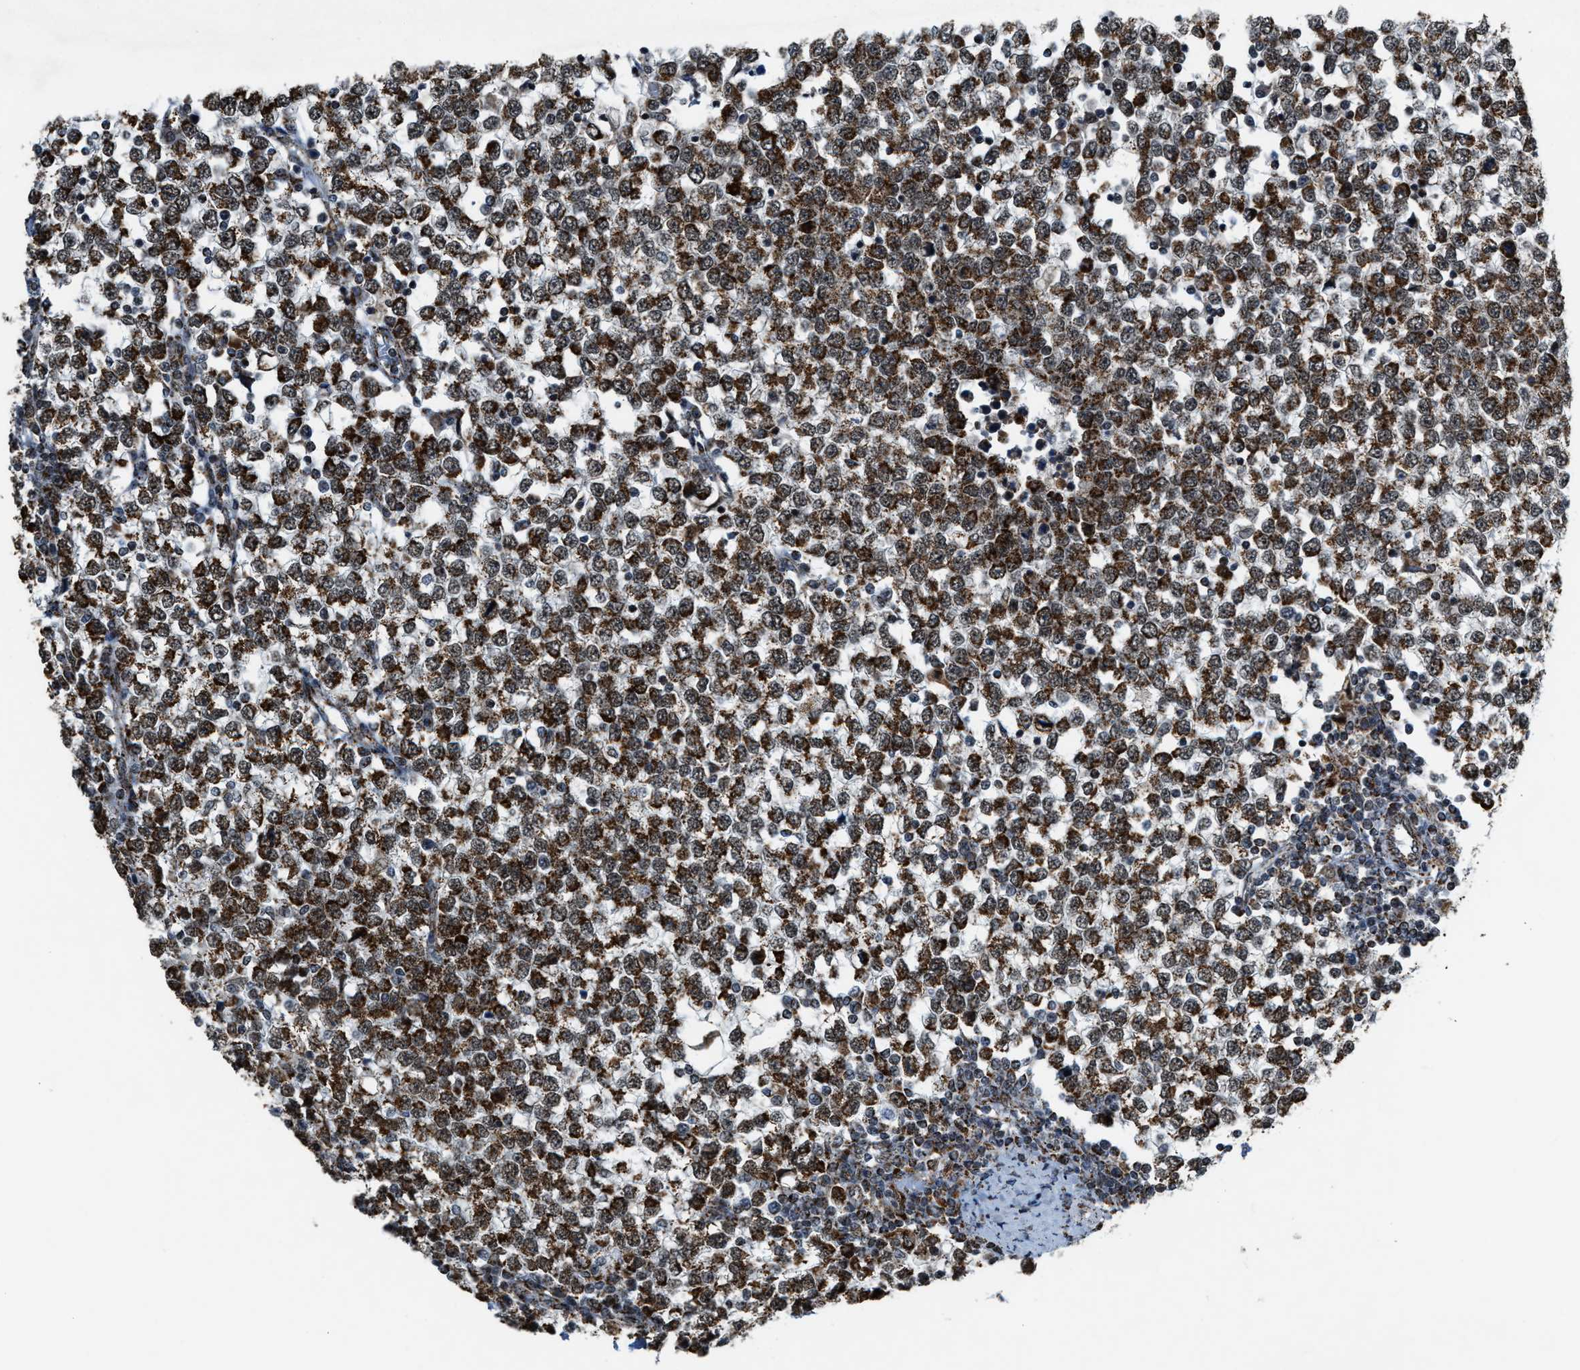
{"staining": {"intensity": "moderate", "quantity": ">75%", "location": "cytoplasmic/membranous,nuclear"}, "tissue": "testis cancer", "cell_type": "Tumor cells", "image_type": "cancer", "snomed": [{"axis": "morphology", "description": "Seminoma, NOS"}, {"axis": "topography", "description": "Testis"}], "caption": "Immunohistochemistry (IHC) of human seminoma (testis) exhibits medium levels of moderate cytoplasmic/membranous and nuclear positivity in about >75% of tumor cells.", "gene": "HIBADH", "patient": {"sex": "male", "age": 65}}